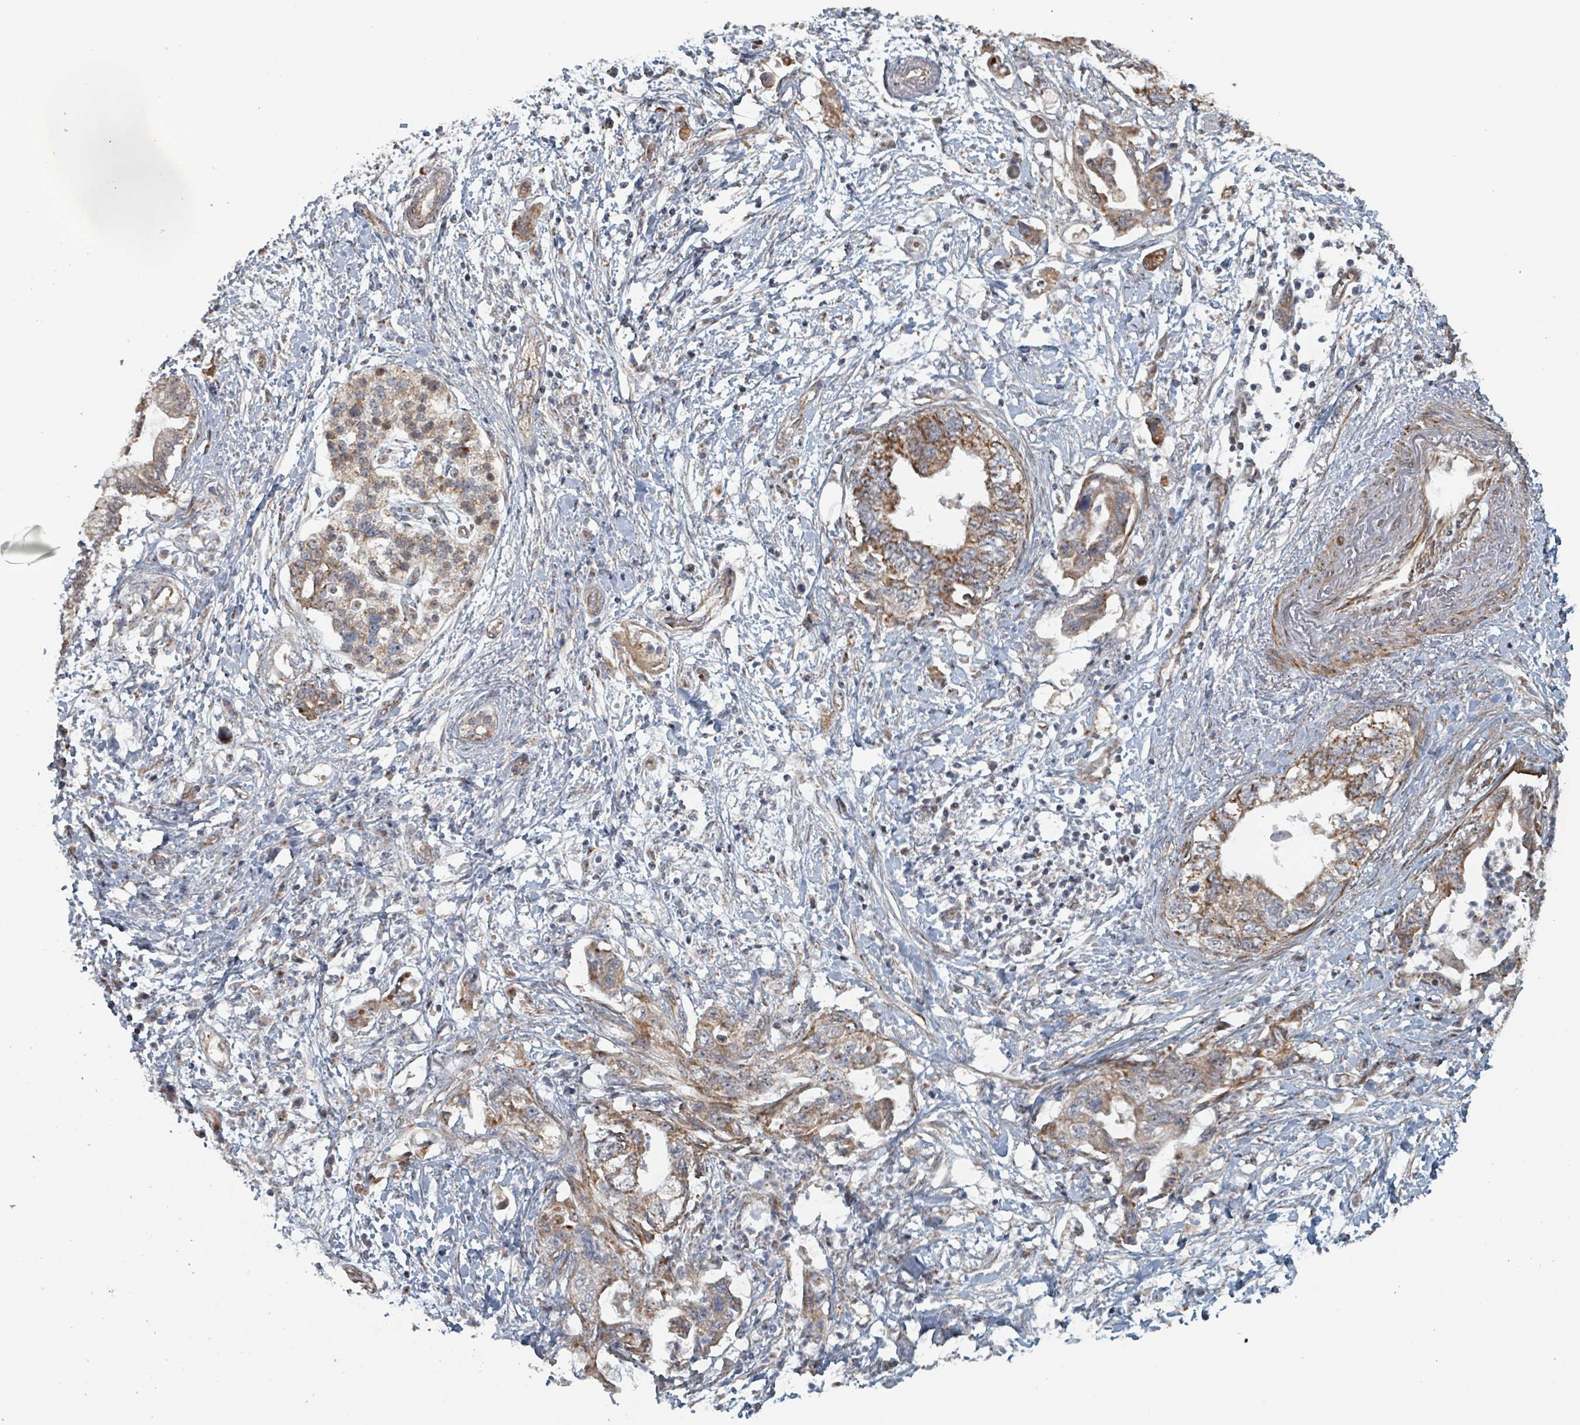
{"staining": {"intensity": "moderate", "quantity": ">75%", "location": "cytoplasmic/membranous"}, "tissue": "pancreatic cancer", "cell_type": "Tumor cells", "image_type": "cancer", "snomed": [{"axis": "morphology", "description": "Adenocarcinoma, NOS"}, {"axis": "topography", "description": "Pancreas"}], "caption": "Immunohistochemical staining of pancreatic cancer (adenocarcinoma) shows medium levels of moderate cytoplasmic/membranous positivity in about >75% of tumor cells.", "gene": "MRPL4", "patient": {"sex": "female", "age": 73}}